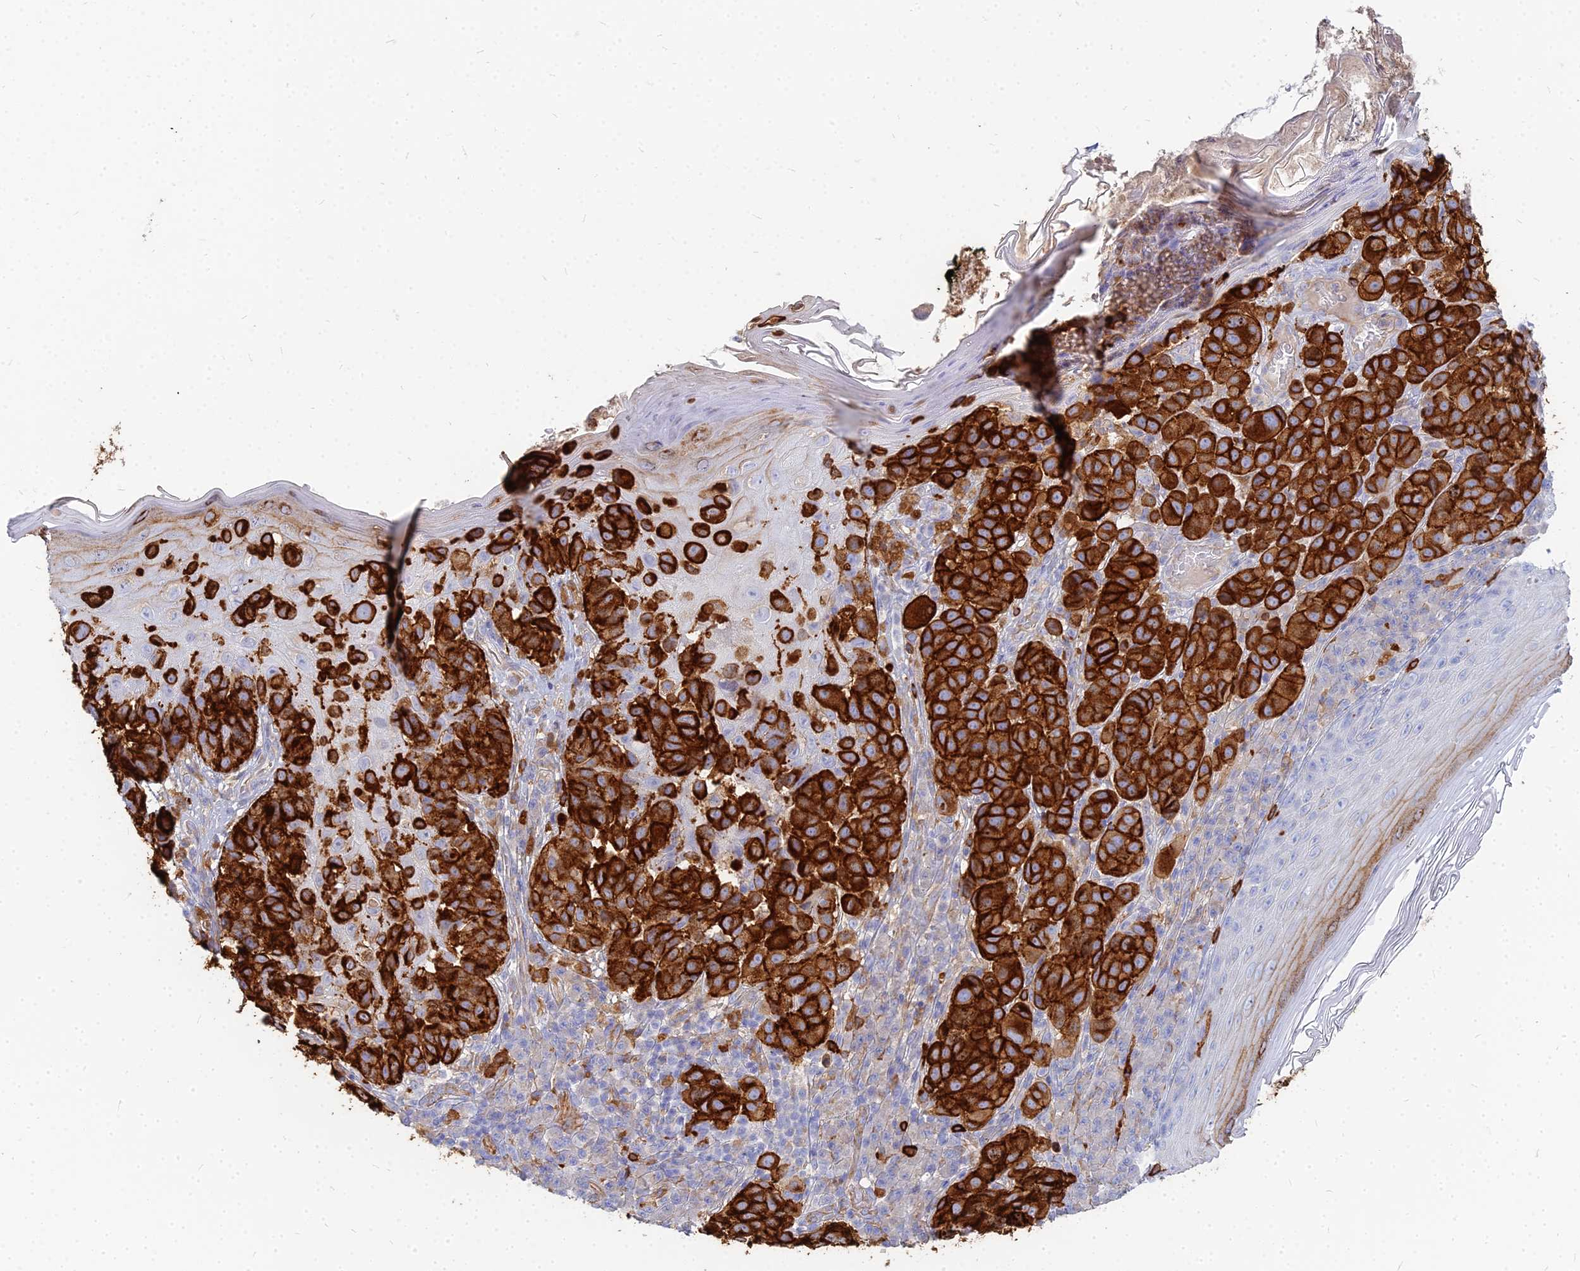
{"staining": {"intensity": "strong", "quantity": ">75%", "location": "cytoplasmic/membranous"}, "tissue": "melanoma", "cell_type": "Tumor cells", "image_type": "cancer", "snomed": [{"axis": "morphology", "description": "Malignant melanoma, NOS"}, {"axis": "topography", "description": "Skin"}], "caption": "Brown immunohistochemical staining in melanoma shows strong cytoplasmic/membranous expression in about >75% of tumor cells.", "gene": "VAT1", "patient": {"sex": "male", "age": 38}}